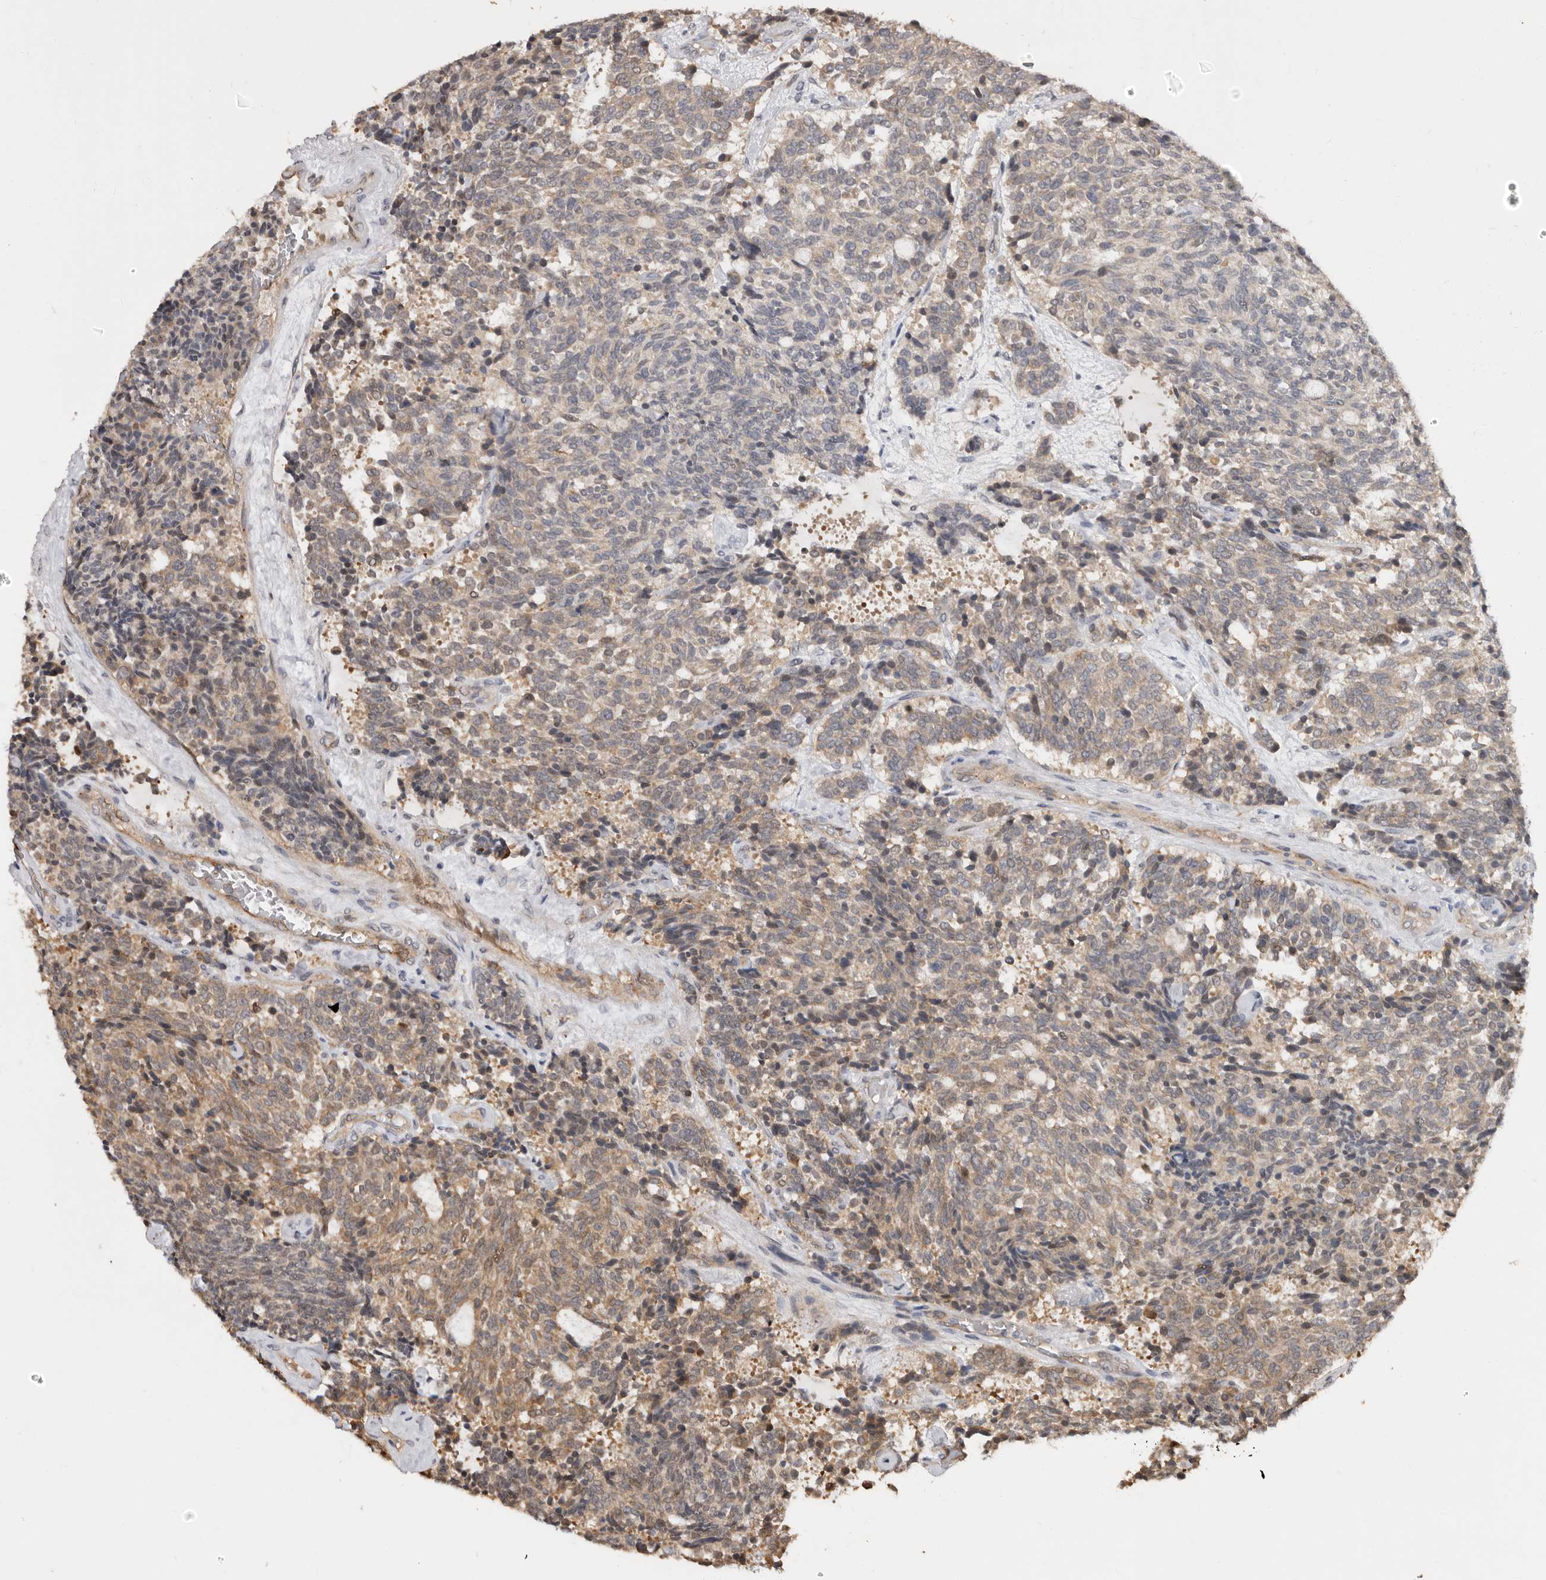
{"staining": {"intensity": "moderate", "quantity": ">75%", "location": "cytoplasmic/membranous"}, "tissue": "carcinoid", "cell_type": "Tumor cells", "image_type": "cancer", "snomed": [{"axis": "morphology", "description": "Carcinoid, malignant, NOS"}, {"axis": "topography", "description": "Pancreas"}], "caption": "Human carcinoid (malignant) stained for a protein (brown) shows moderate cytoplasmic/membranous positive staining in approximately >75% of tumor cells.", "gene": "RSPO2", "patient": {"sex": "female", "age": 54}}